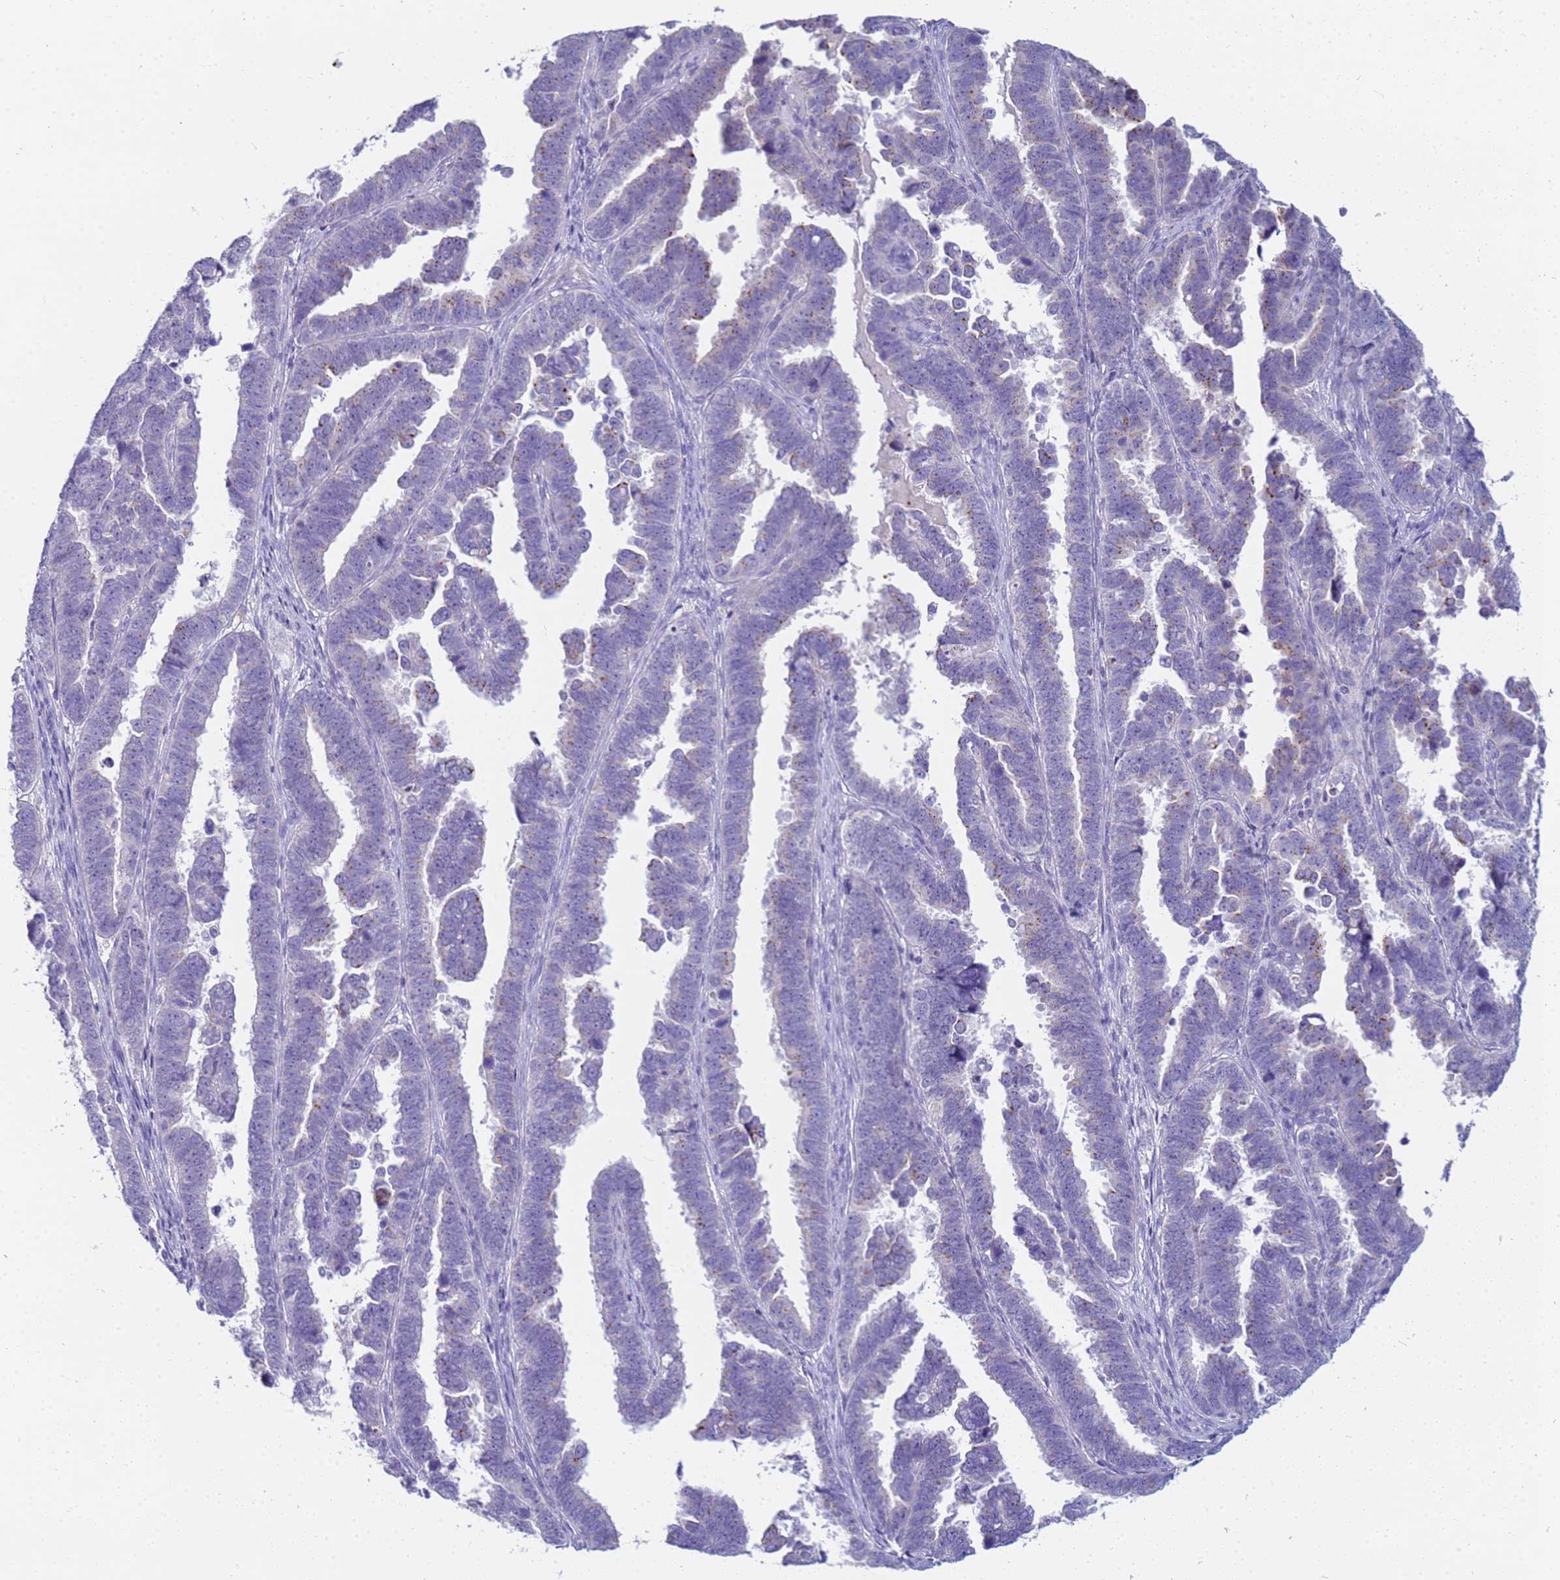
{"staining": {"intensity": "negative", "quantity": "none", "location": "none"}, "tissue": "endometrial cancer", "cell_type": "Tumor cells", "image_type": "cancer", "snomed": [{"axis": "morphology", "description": "Adenocarcinoma, NOS"}, {"axis": "topography", "description": "Endometrium"}], "caption": "Protein analysis of endometrial cancer (adenocarcinoma) exhibits no significant staining in tumor cells. The staining is performed using DAB (3,3'-diaminobenzidine) brown chromogen with nuclei counter-stained in using hematoxylin.", "gene": "B3GNT8", "patient": {"sex": "female", "age": 75}}